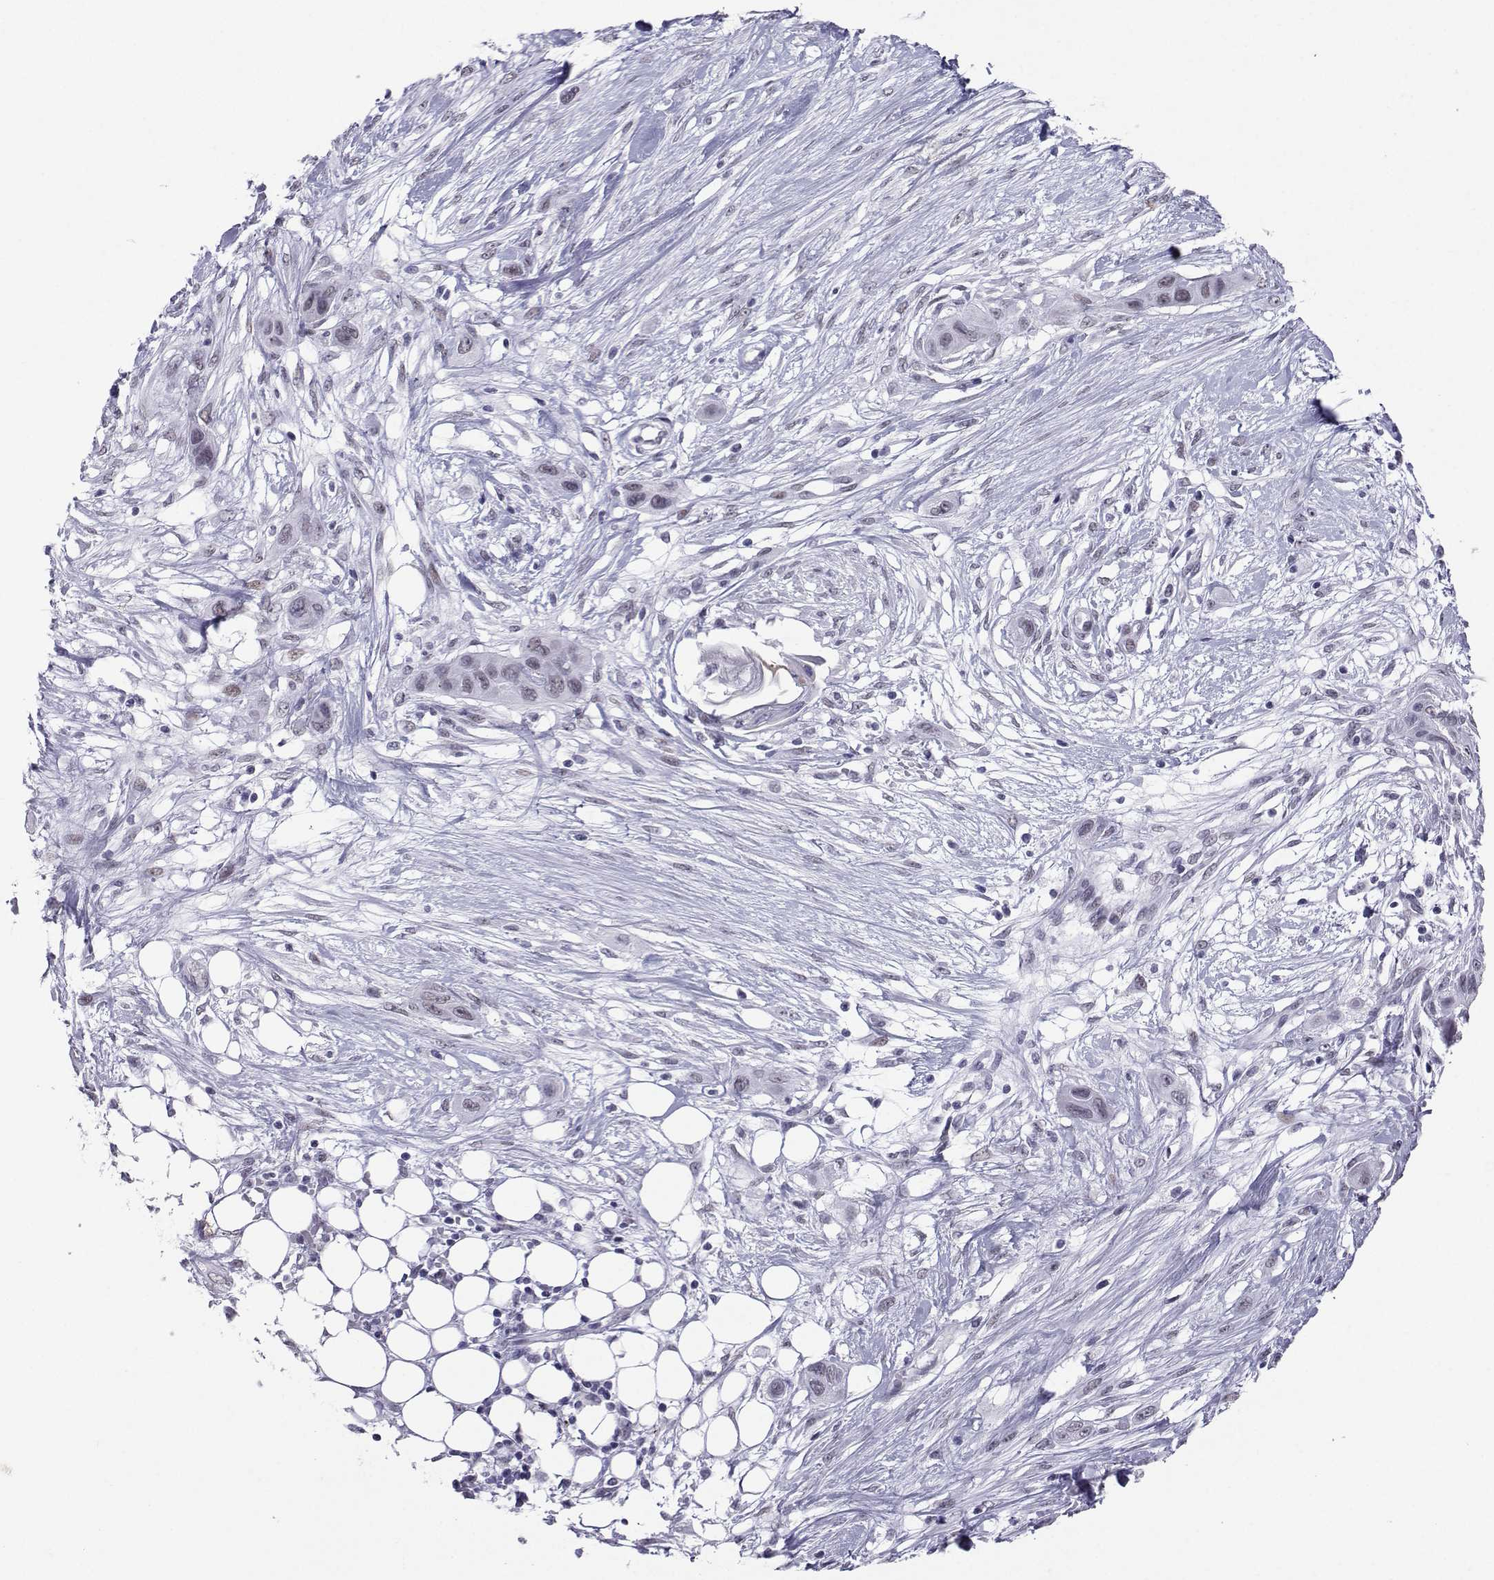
{"staining": {"intensity": "weak", "quantity": "<25%", "location": "nuclear"}, "tissue": "skin cancer", "cell_type": "Tumor cells", "image_type": "cancer", "snomed": [{"axis": "morphology", "description": "Squamous cell carcinoma, NOS"}, {"axis": "topography", "description": "Skin"}], "caption": "The photomicrograph exhibits no significant expression in tumor cells of skin squamous cell carcinoma.", "gene": "LORICRIN", "patient": {"sex": "male", "age": 79}}